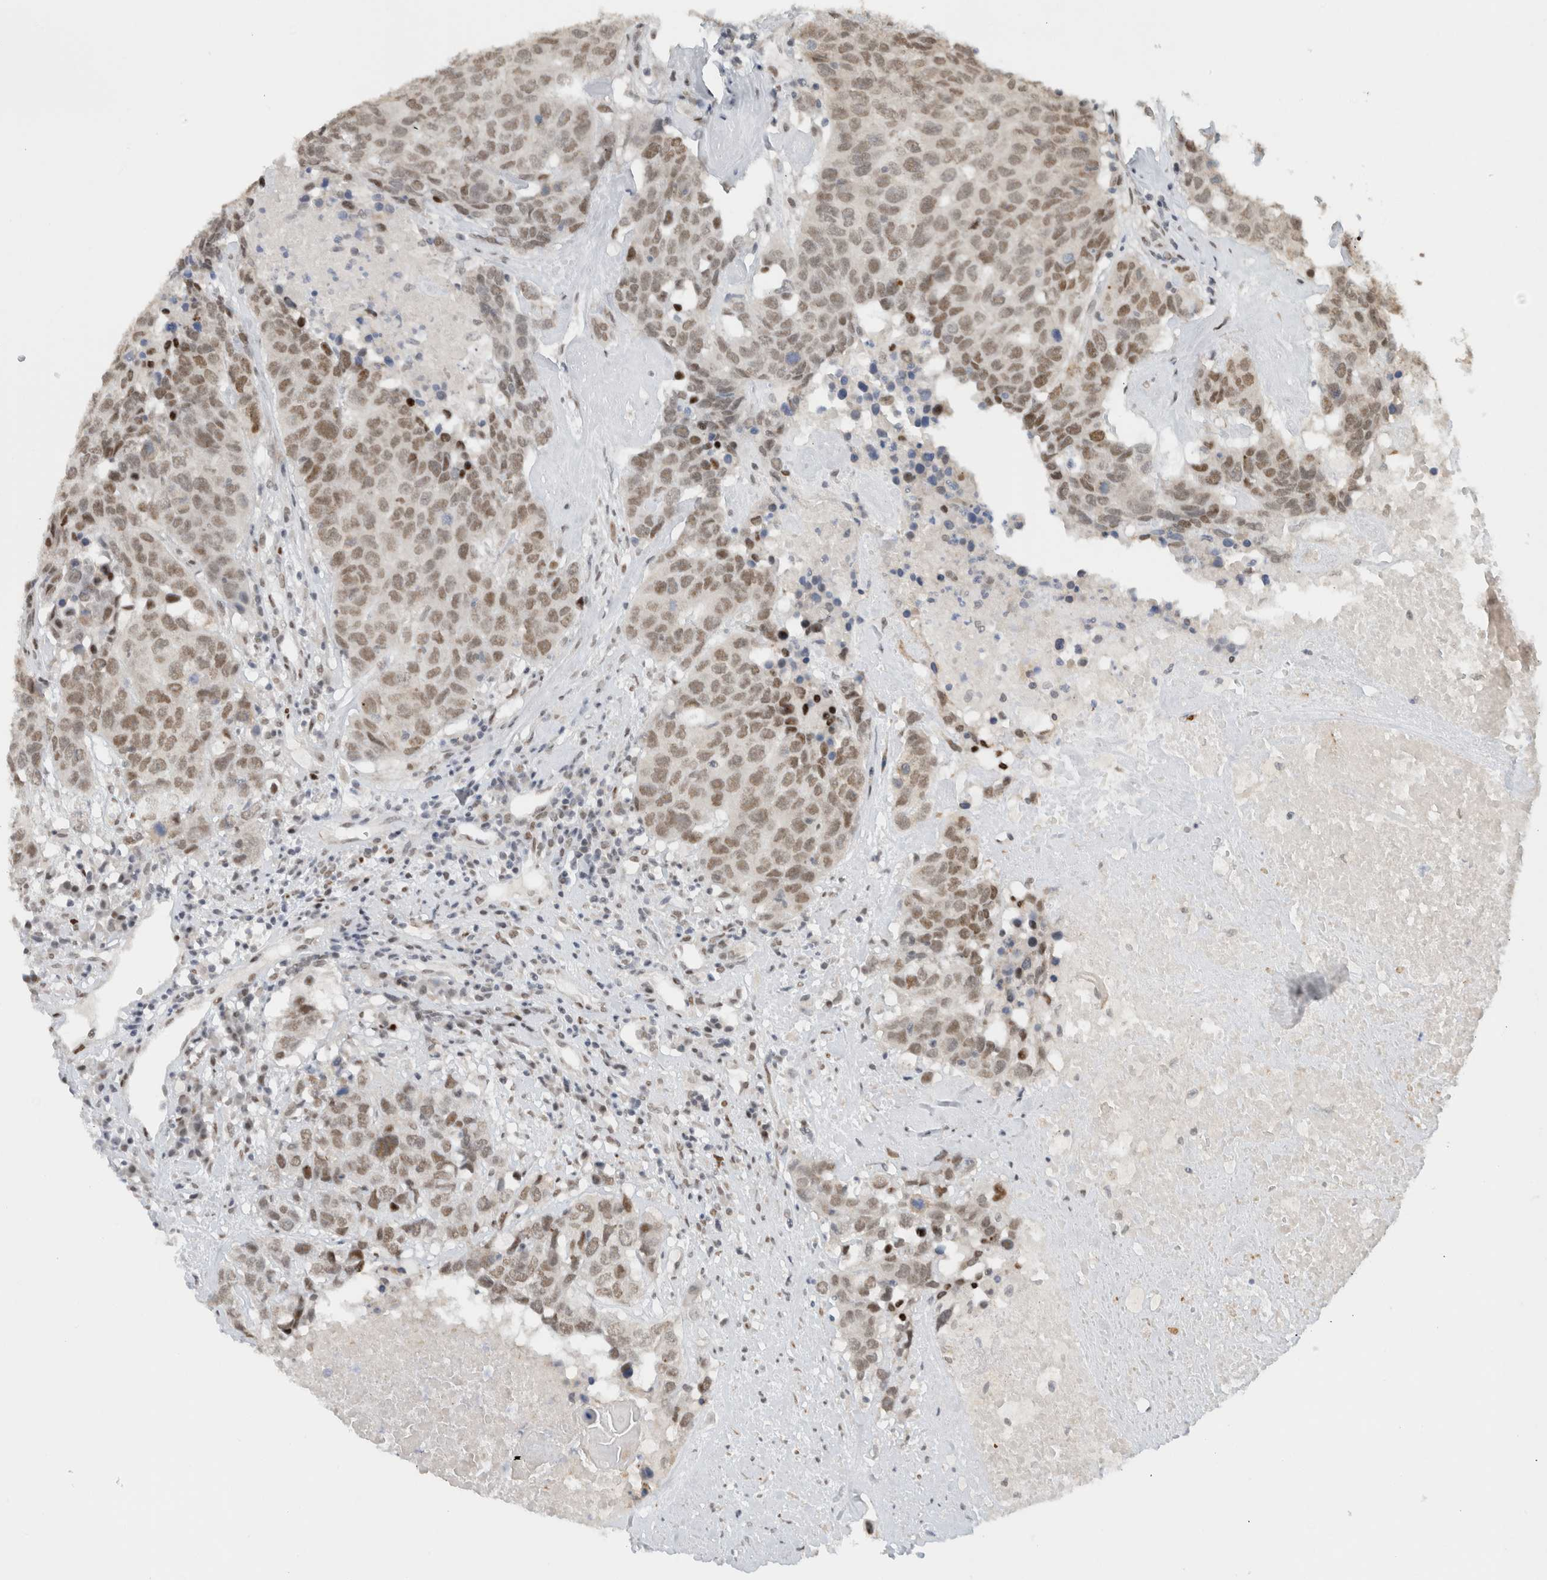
{"staining": {"intensity": "moderate", "quantity": ">75%", "location": "nuclear"}, "tissue": "head and neck cancer", "cell_type": "Tumor cells", "image_type": "cancer", "snomed": [{"axis": "morphology", "description": "Squamous cell carcinoma, NOS"}, {"axis": "topography", "description": "Head-Neck"}], "caption": "Protein analysis of squamous cell carcinoma (head and neck) tissue displays moderate nuclear positivity in approximately >75% of tumor cells. The staining was performed using DAB (3,3'-diaminobenzidine), with brown indicating positive protein expression. Nuclei are stained blue with hematoxylin.", "gene": "HNRNPR", "patient": {"sex": "male", "age": 66}}